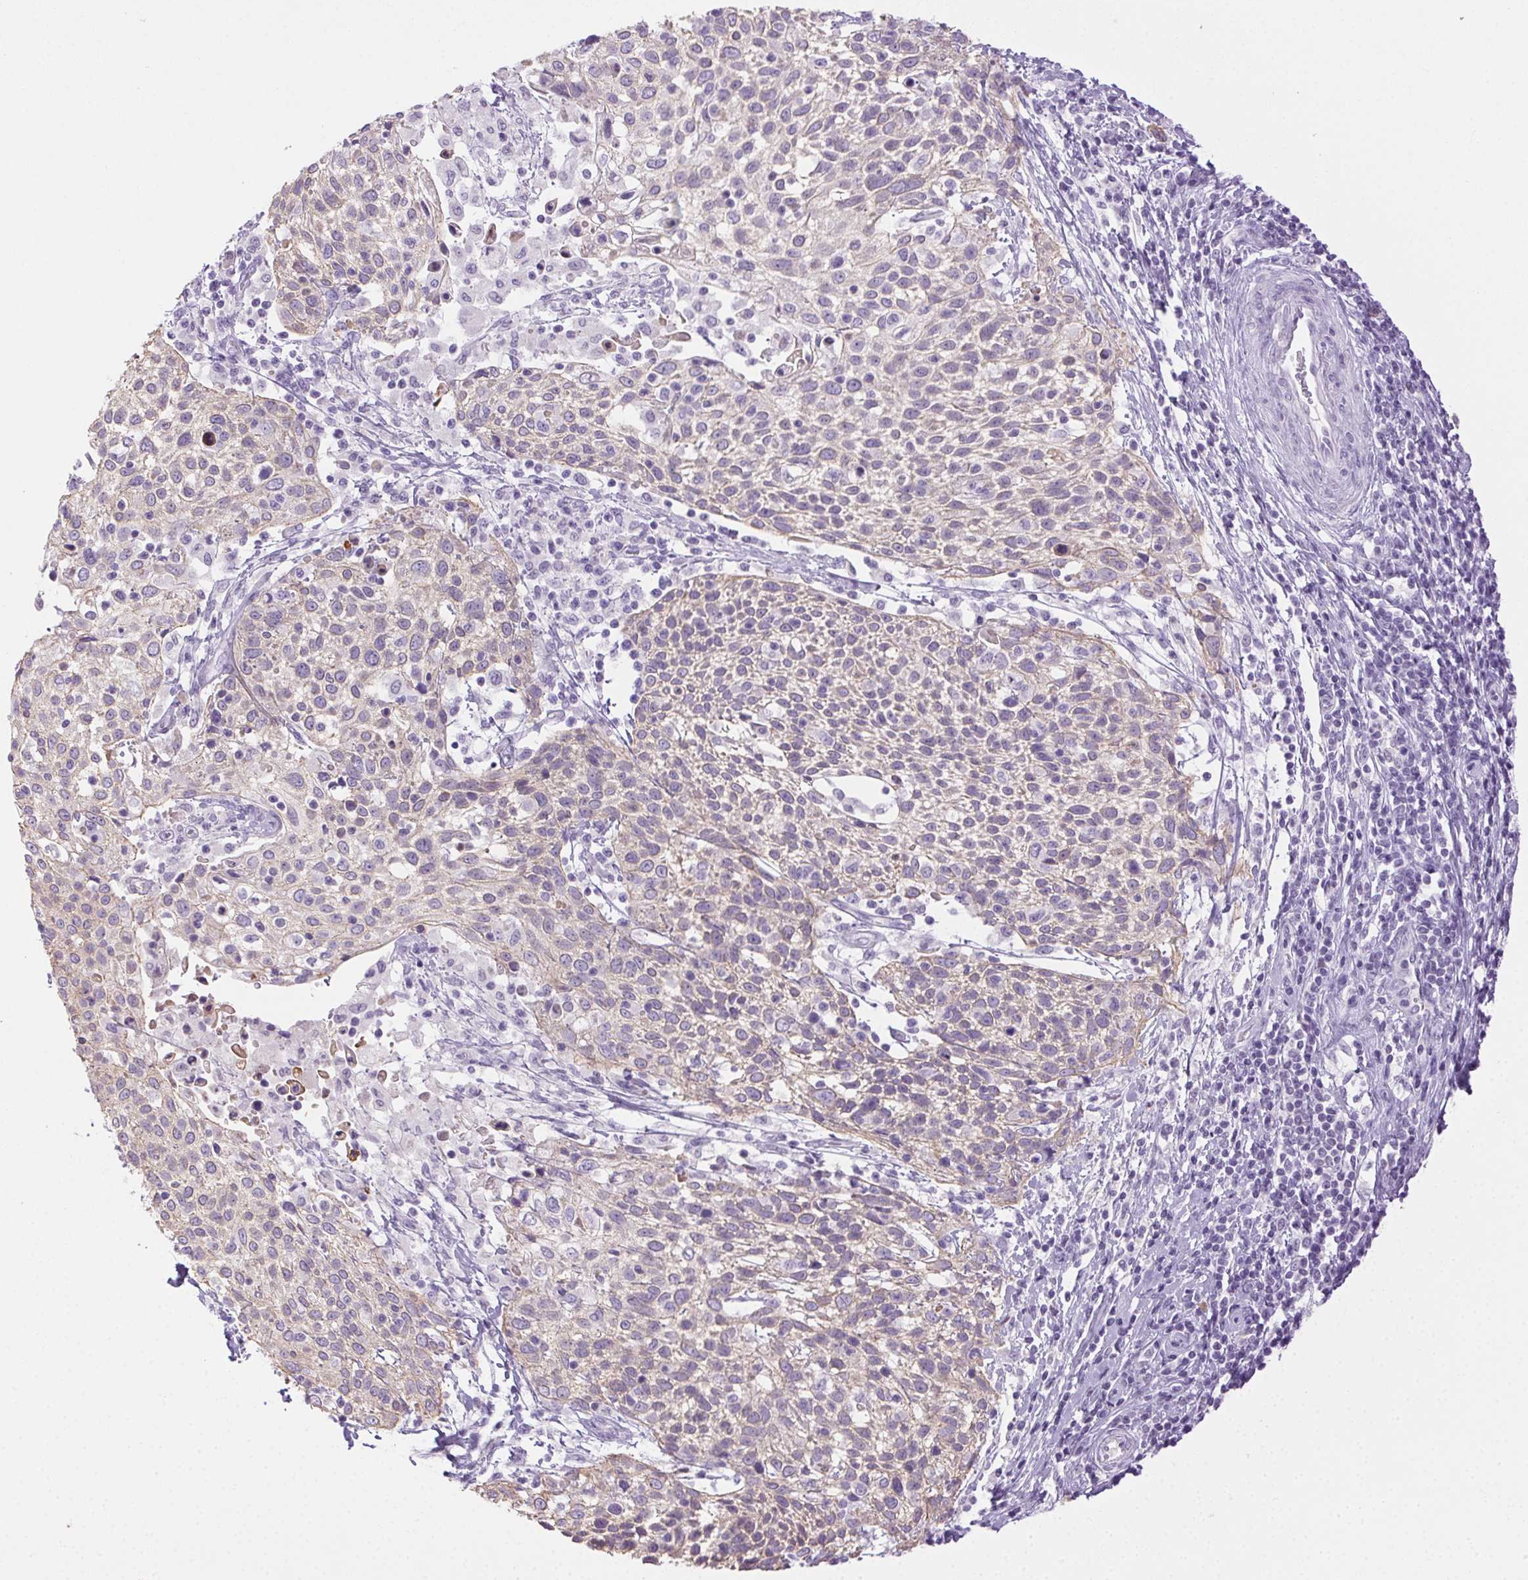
{"staining": {"intensity": "negative", "quantity": "none", "location": "none"}, "tissue": "cervical cancer", "cell_type": "Tumor cells", "image_type": "cancer", "snomed": [{"axis": "morphology", "description": "Squamous cell carcinoma, NOS"}, {"axis": "topography", "description": "Cervix"}], "caption": "This is an IHC histopathology image of human cervical squamous cell carcinoma. There is no staining in tumor cells.", "gene": "CLDN10", "patient": {"sex": "female", "age": 61}}